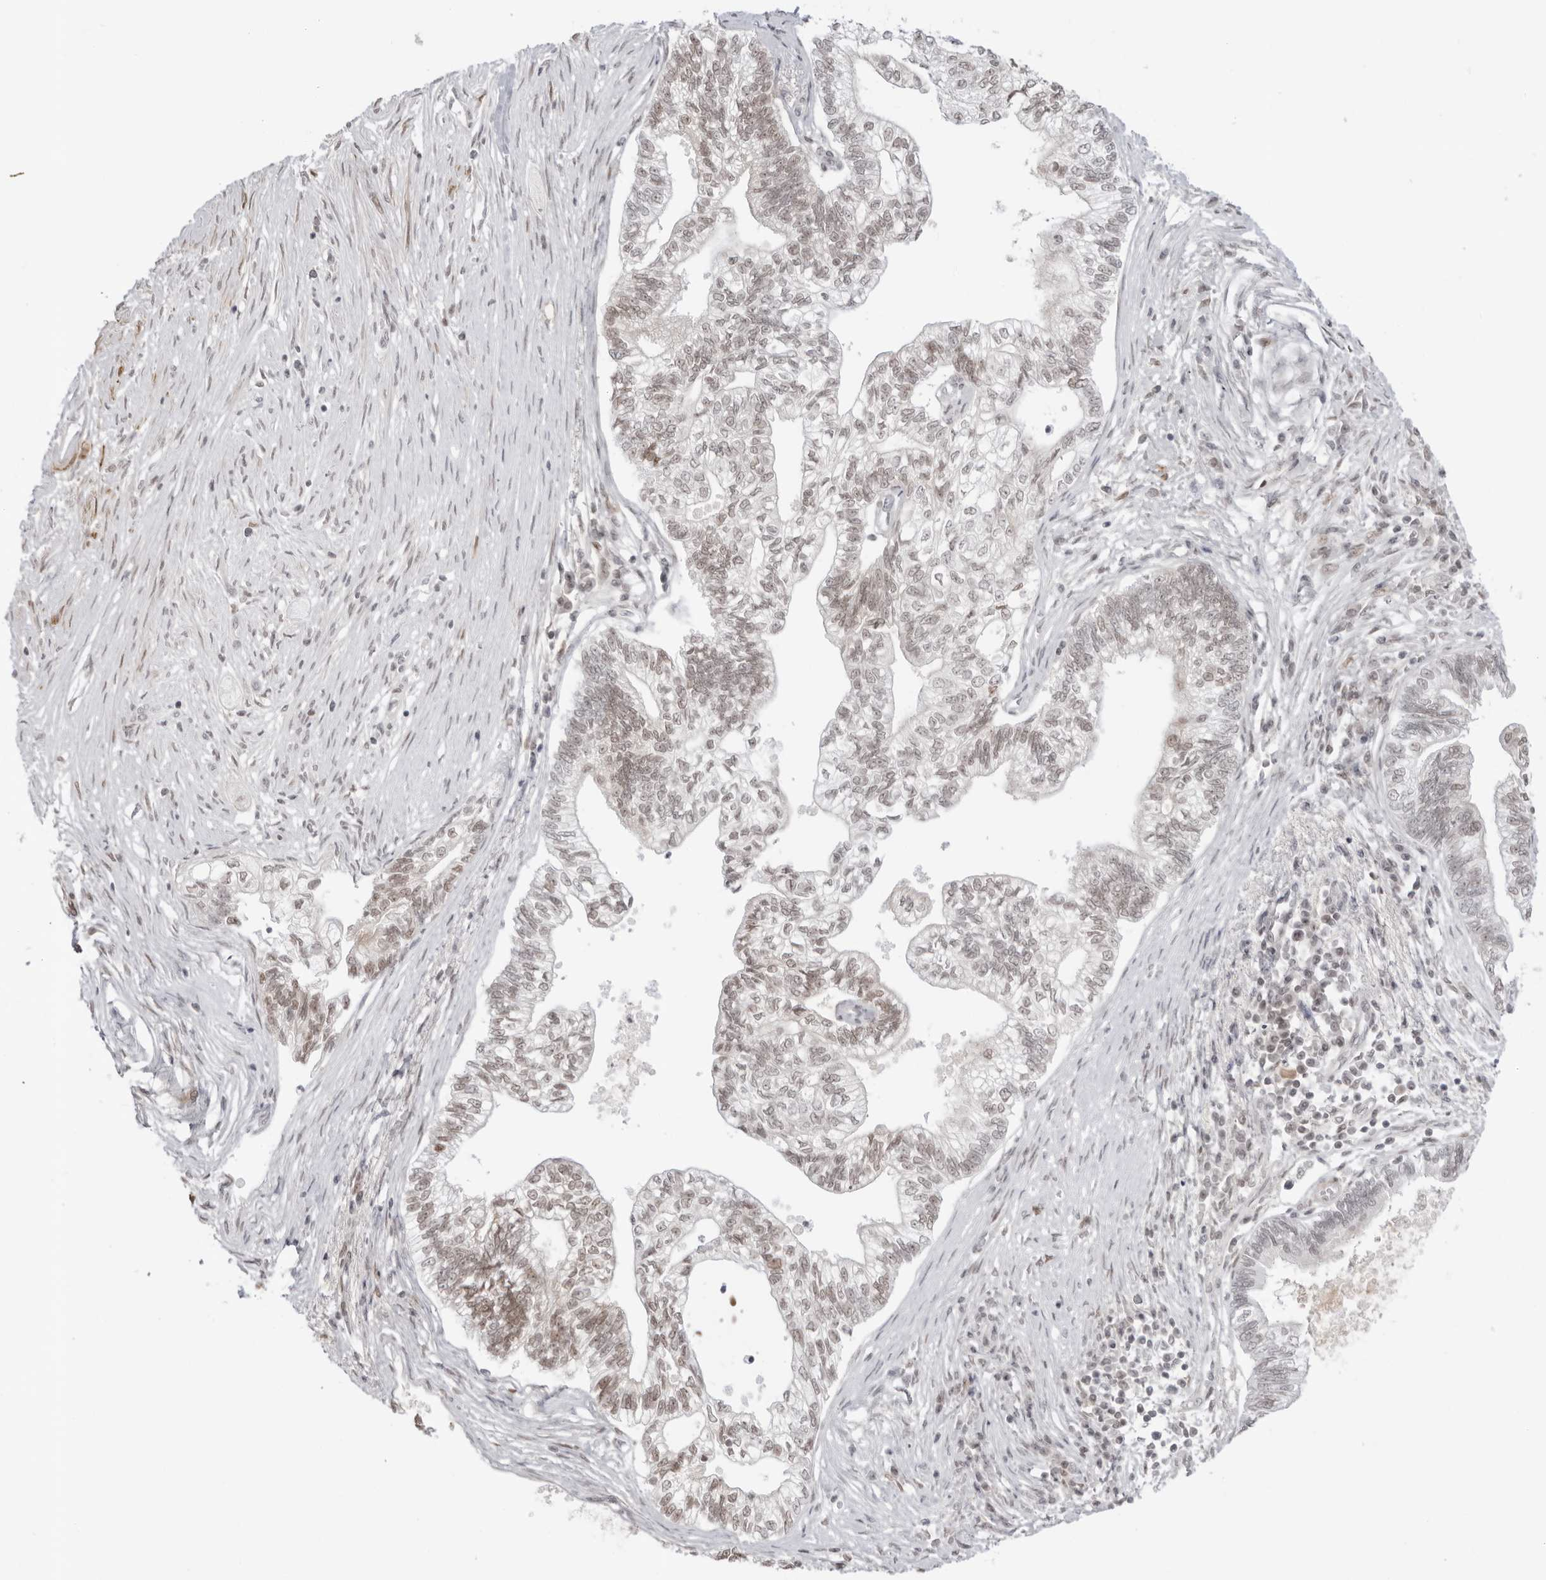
{"staining": {"intensity": "weak", "quantity": ">75%", "location": "nuclear"}, "tissue": "pancreatic cancer", "cell_type": "Tumor cells", "image_type": "cancer", "snomed": [{"axis": "morphology", "description": "Adenocarcinoma, NOS"}, {"axis": "topography", "description": "Pancreas"}], "caption": "Human pancreatic cancer stained for a protein (brown) demonstrates weak nuclear positive staining in approximately >75% of tumor cells.", "gene": "RNF146", "patient": {"sex": "male", "age": 72}}